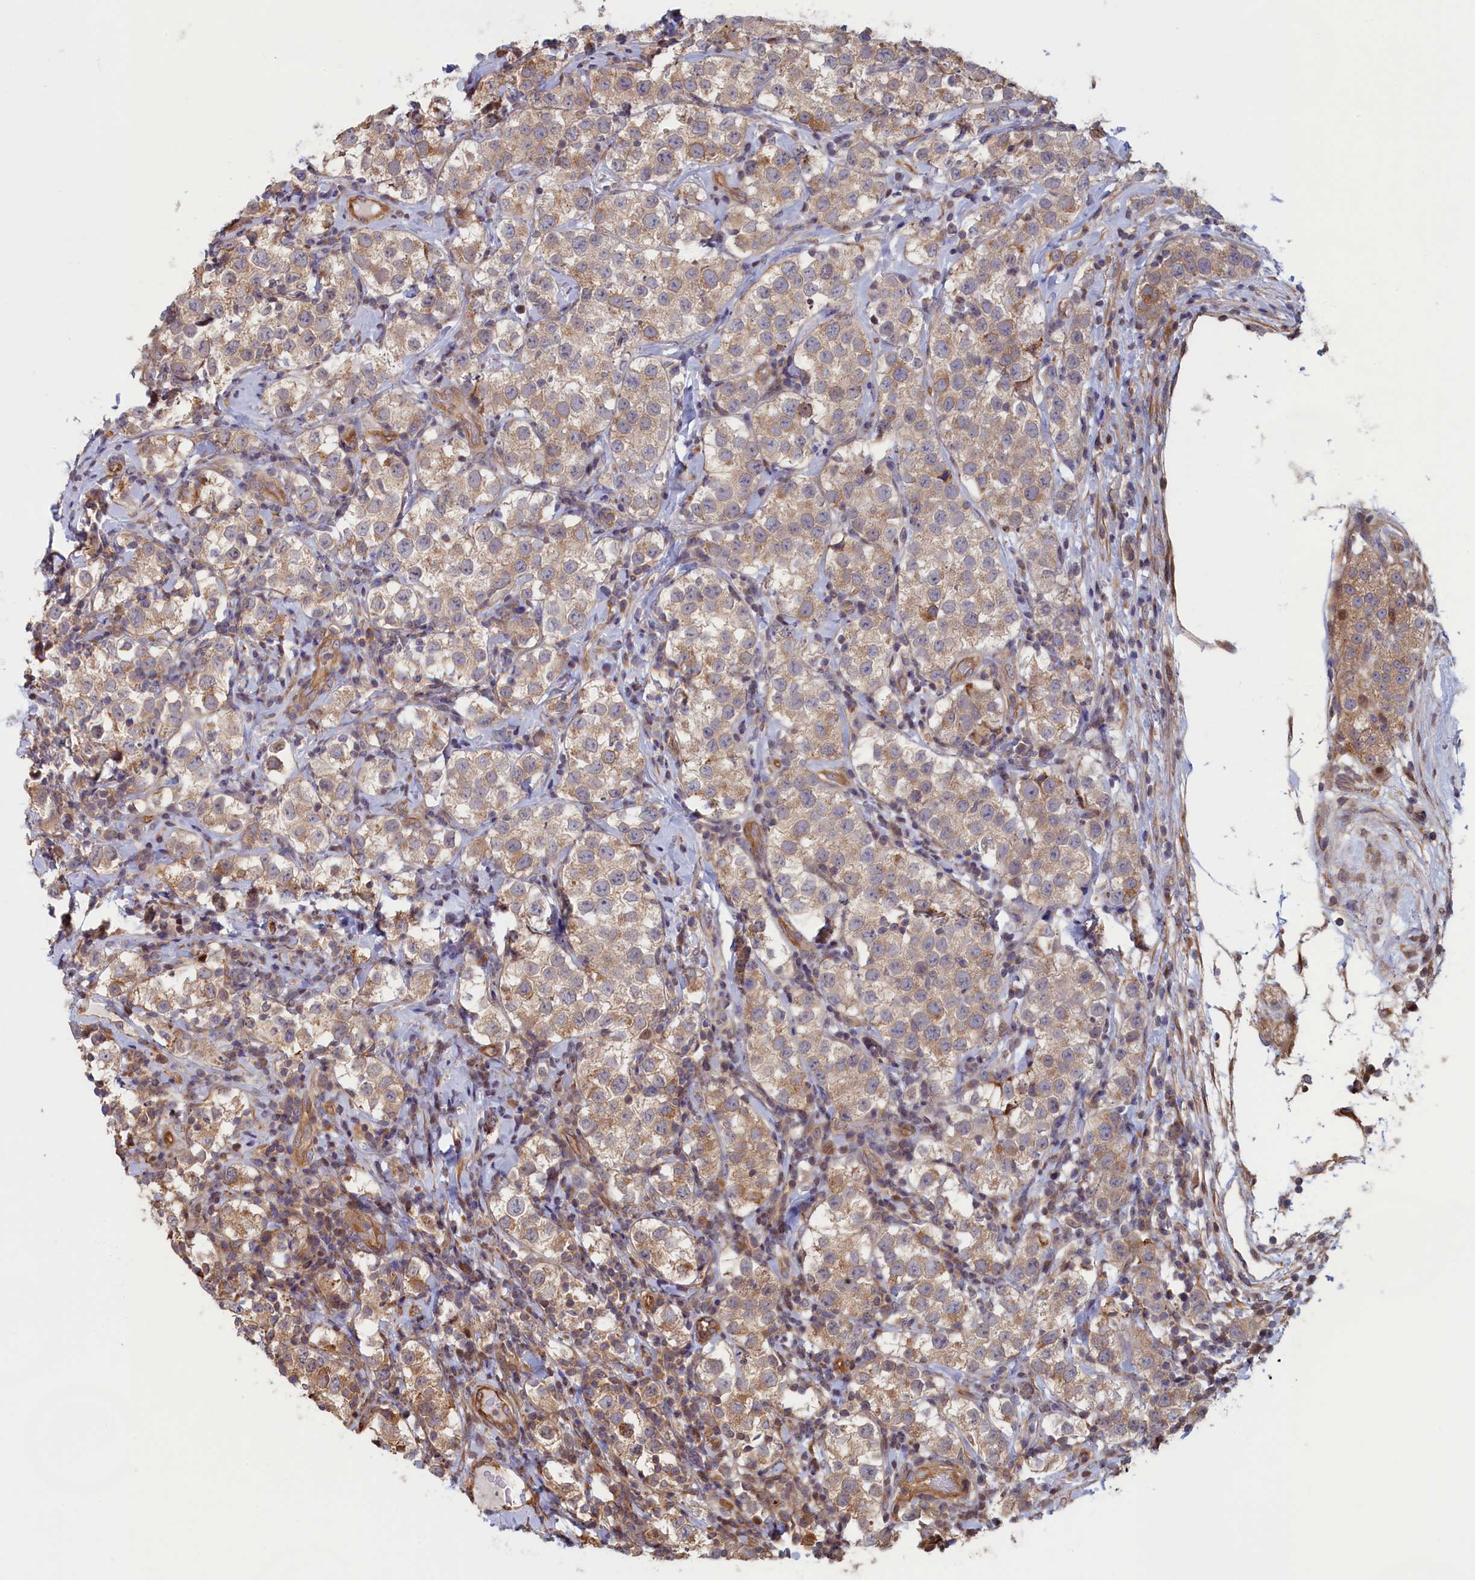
{"staining": {"intensity": "weak", "quantity": ">75%", "location": "cytoplasmic/membranous"}, "tissue": "testis cancer", "cell_type": "Tumor cells", "image_type": "cancer", "snomed": [{"axis": "morphology", "description": "Seminoma, NOS"}, {"axis": "topography", "description": "Testis"}], "caption": "Testis cancer (seminoma) stained with immunohistochemistry (IHC) exhibits weak cytoplasmic/membranous expression in approximately >75% of tumor cells. Using DAB (3,3'-diaminobenzidine) (brown) and hematoxylin (blue) stains, captured at high magnification using brightfield microscopy.", "gene": "RILPL1", "patient": {"sex": "male", "age": 34}}